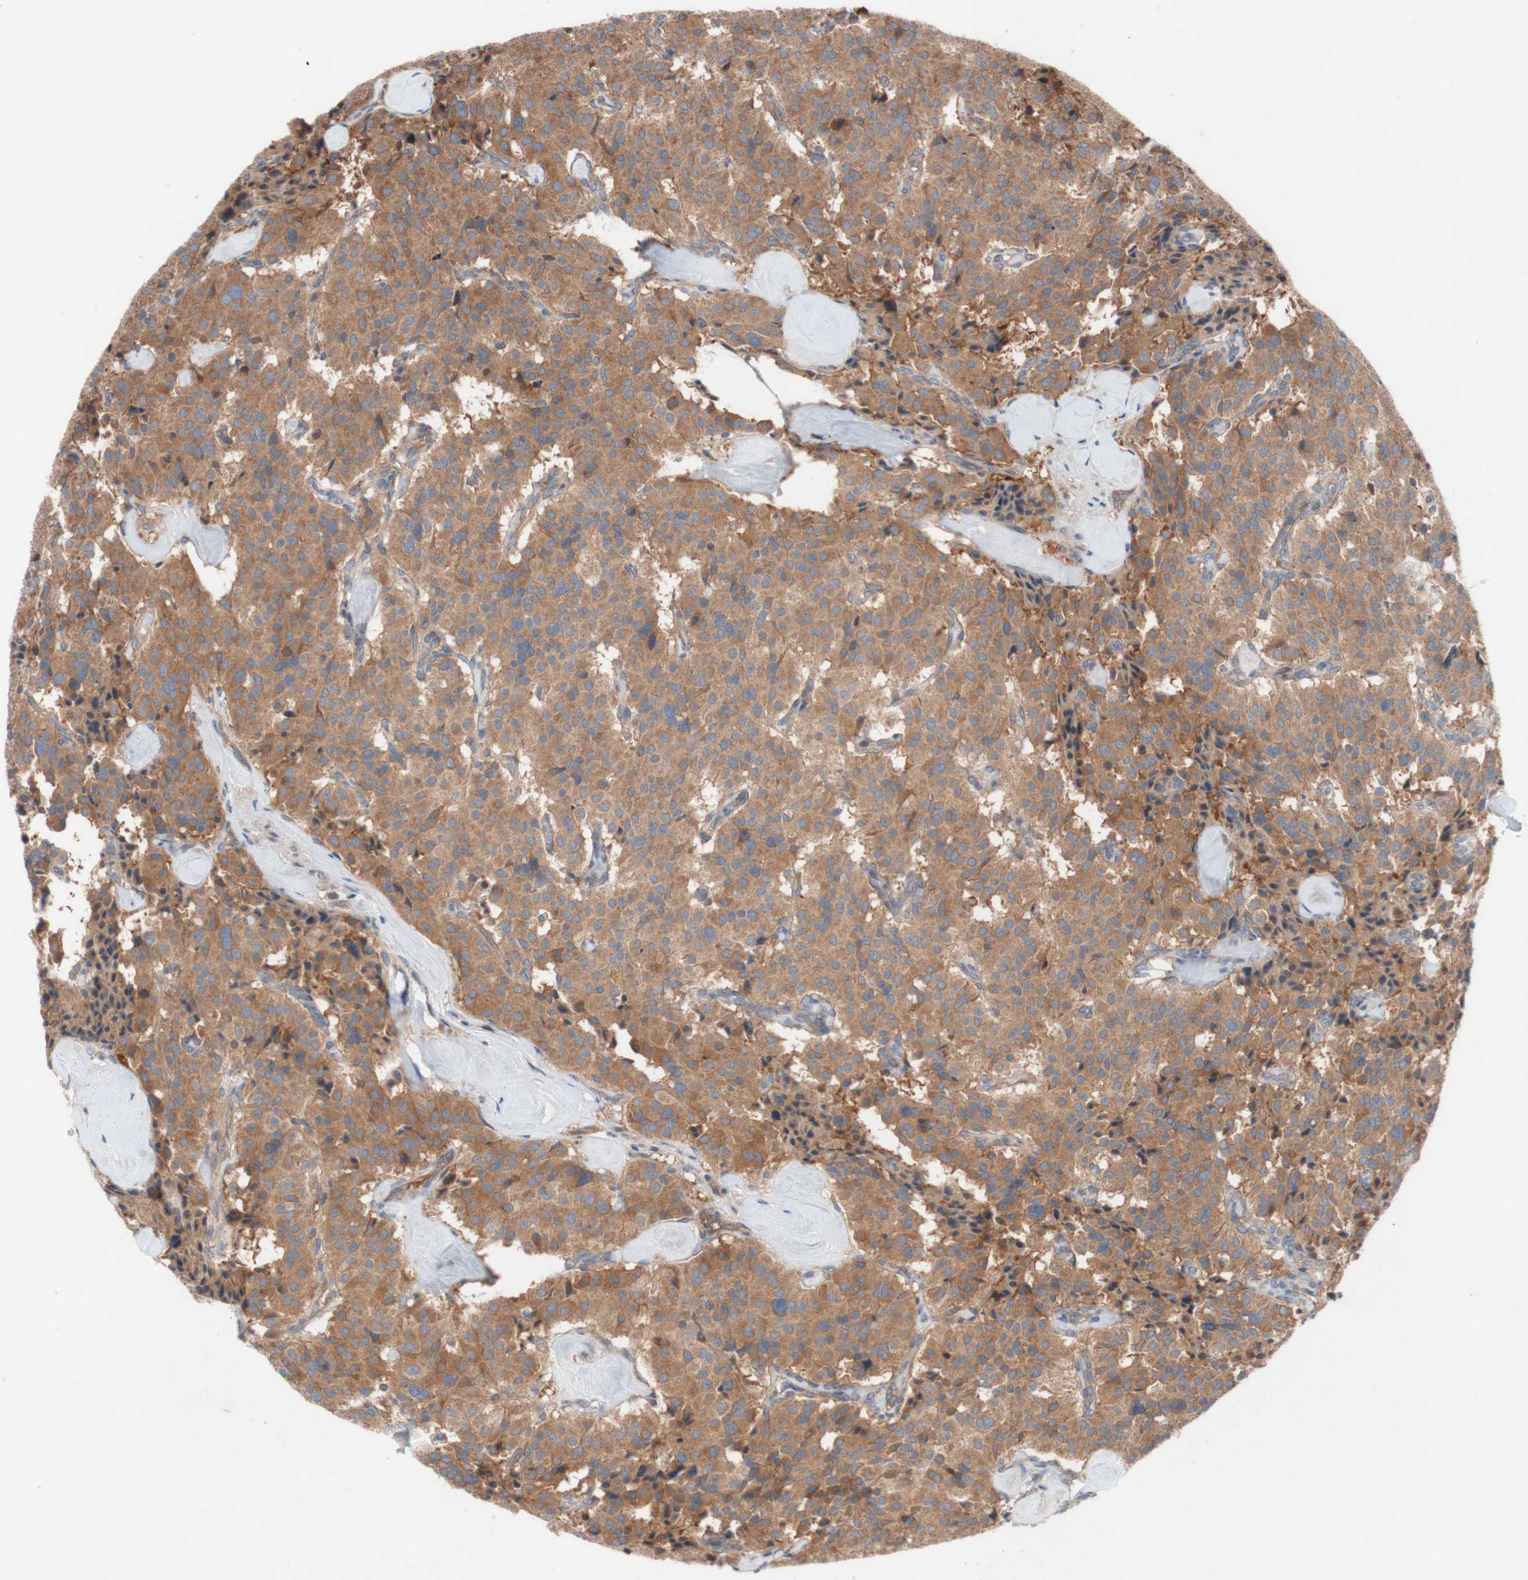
{"staining": {"intensity": "moderate", "quantity": ">75%", "location": "cytoplasmic/membranous"}, "tissue": "carcinoid", "cell_type": "Tumor cells", "image_type": "cancer", "snomed": [{"axis": "morphology", "description": "Carcinoid, malignant, NOS"}, {"axis": "topography", "description": "Lung"}], "caption": "Carcinoid was stained to show a protein in brown. There is medium levels of moderate cytoplasmic/membranous expression in about >75% of tumor cells. The staining was performed using DAB to visualize the protein expression in brown, while the nuclei were stained in blue with hematoxylin (Magnification: 20x).", "gene": "TST", "patient": {"sex": "male", "age": 30}}